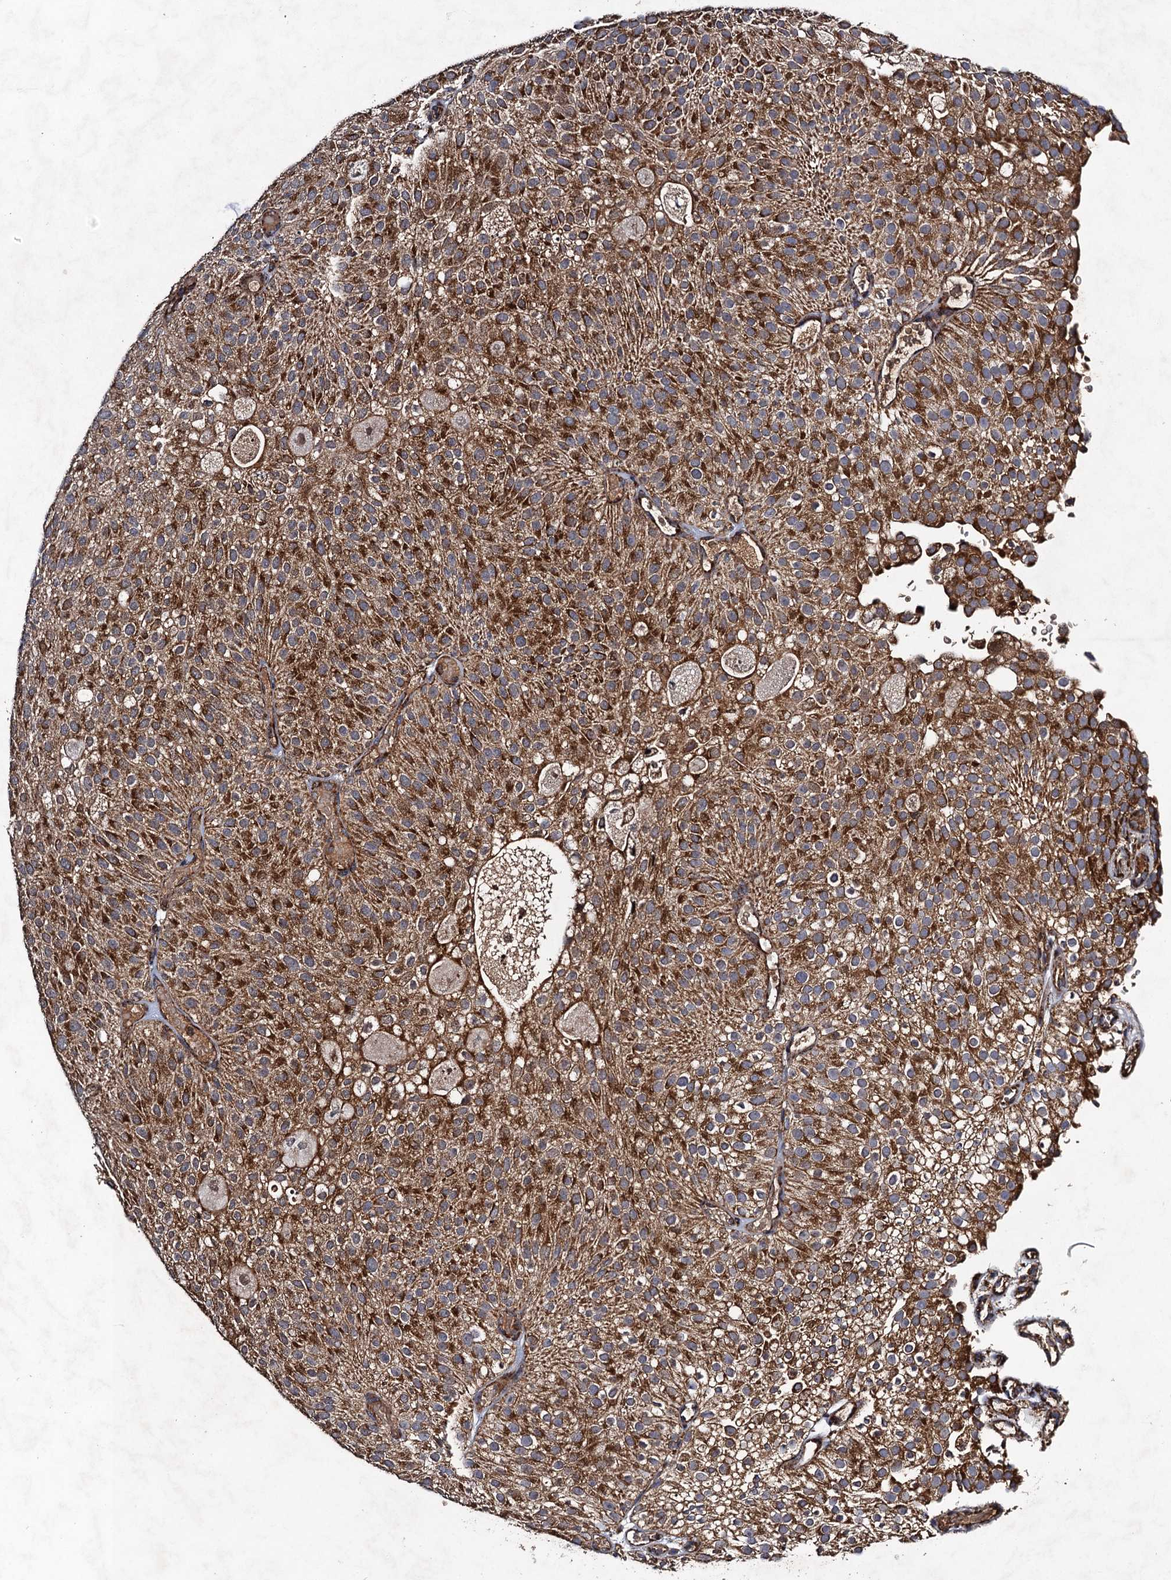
{"staining": {"intensity": "strong", "quantity": ">75%", "location": "cytoplasmic/membranous"}, "tissue": "urothelial cancer", "cell_type": "Tumor cells", "image_type": "cancer", "snomed": [{"axis": "morphology", "description": "Urothelial carcinoma, Low grade"}, {"axis": "topography", "description": "Urinary bladder"}], "caption": "Strong cytoplasmic/membranous positivity for a protein is appreciated in about >75% of tumor cells of urothelial cancer using IHC.", "gene": "NDUFA13", "patient": {"sex": "male", "age": 78}}